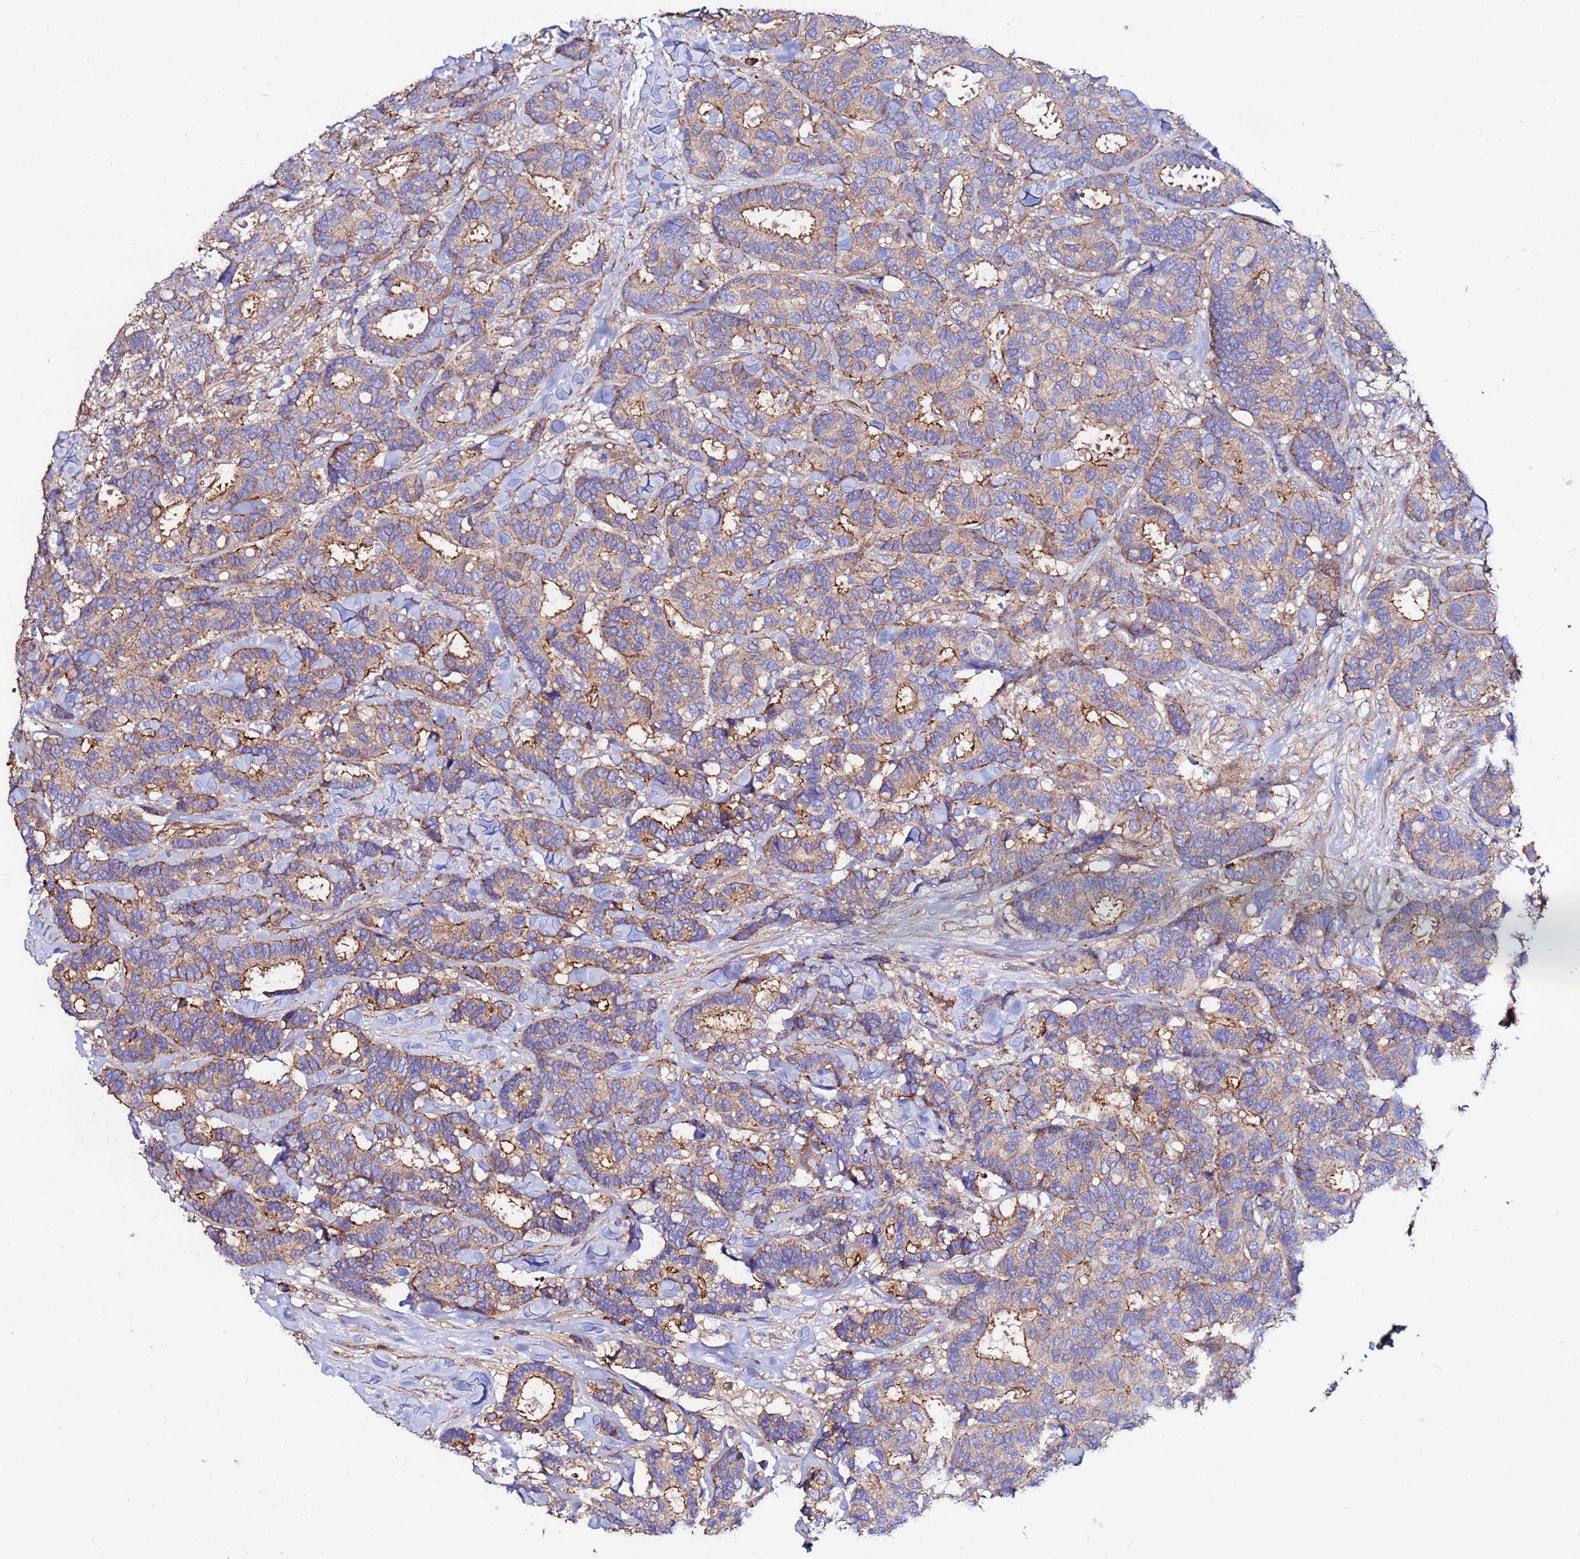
{"staining": {"intensity": "moderate", "quantity": "25%-75%", "location": "cytoplasmic/membranous"}, "tissue": "breast cancer", "cell_type": "Tumor cells", "image_type": "cancer", "snomed": [{"axis": "morphology", "description": "Normal tissue, NOS"}, {"axis": "morphology", "description": "Duct carcinoma"}, {"axis": "topography", "description": "Breast"}], "caption": "Breast cancer (intraductal carcinoma) stained with DAB (3,3'-diaminobenzidine) immunohistochemistry displays medium levels of moderate cytoplasmic/membranous expression in about 25%-75% of tumor cells.", "gene": "POTEE", "patient": {"sex": "female", "age": 87}}